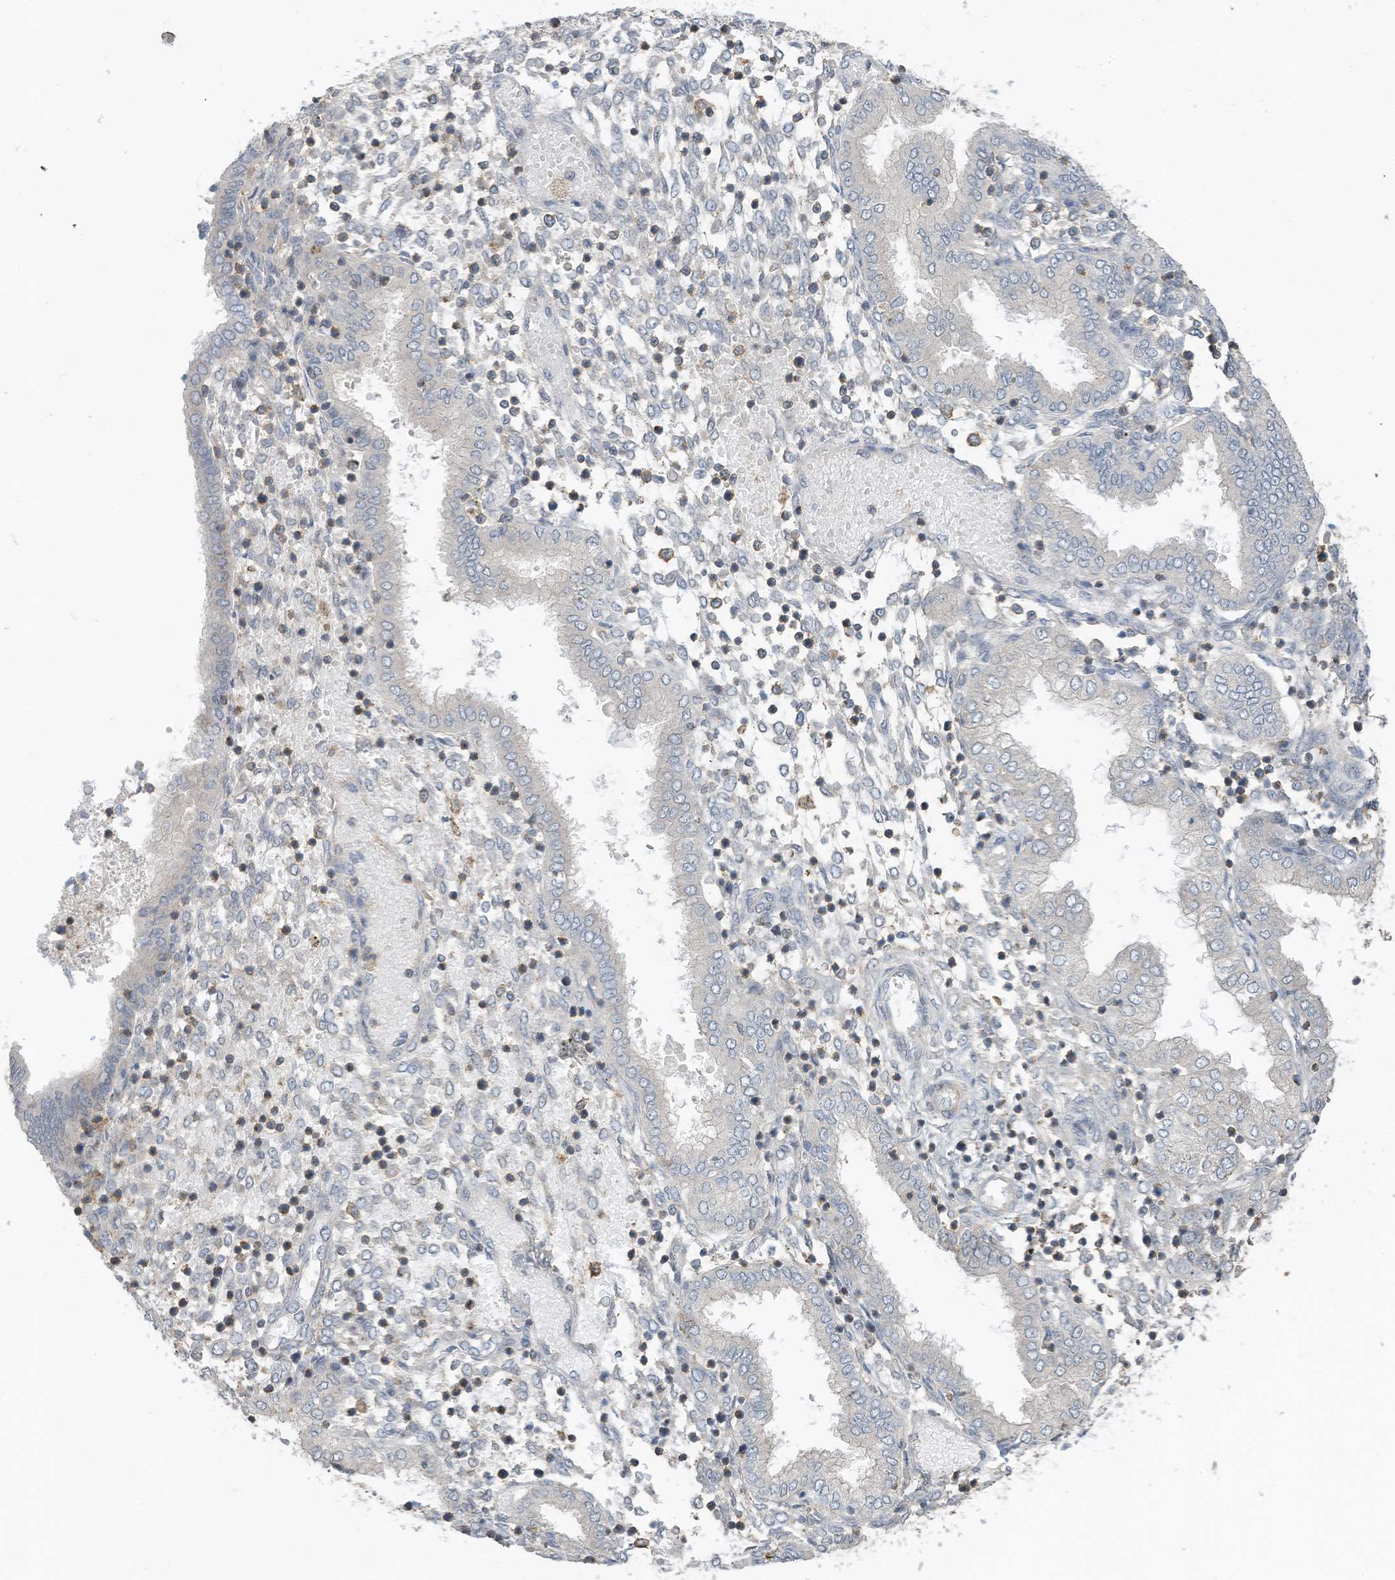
{"staining": {"intensity": "negative", "quantity": "none", "location": "none"}, "tissue": "endometrium", "cell_type": "Cells in endometrial stroma", "image_type": "normal", "snomed": [{"axis": "morphology", "description": "Normal tissue, NOS"}, {"axis": "topography", "description": "Endometrium"}], "caption": "High power microscopy image of an immunohistochemistry (IHC) histopathology image of unremarkable endometrium, revealing no significant expression in cells in endometrial stroma. The staining is performed using DAB (3,3'-diaminobenzidine) brown chromogen with nuclei counter-stained in using hematoxylin.", "gene": "SLFN14", "patient": {"sex": "female", "age": 53}}